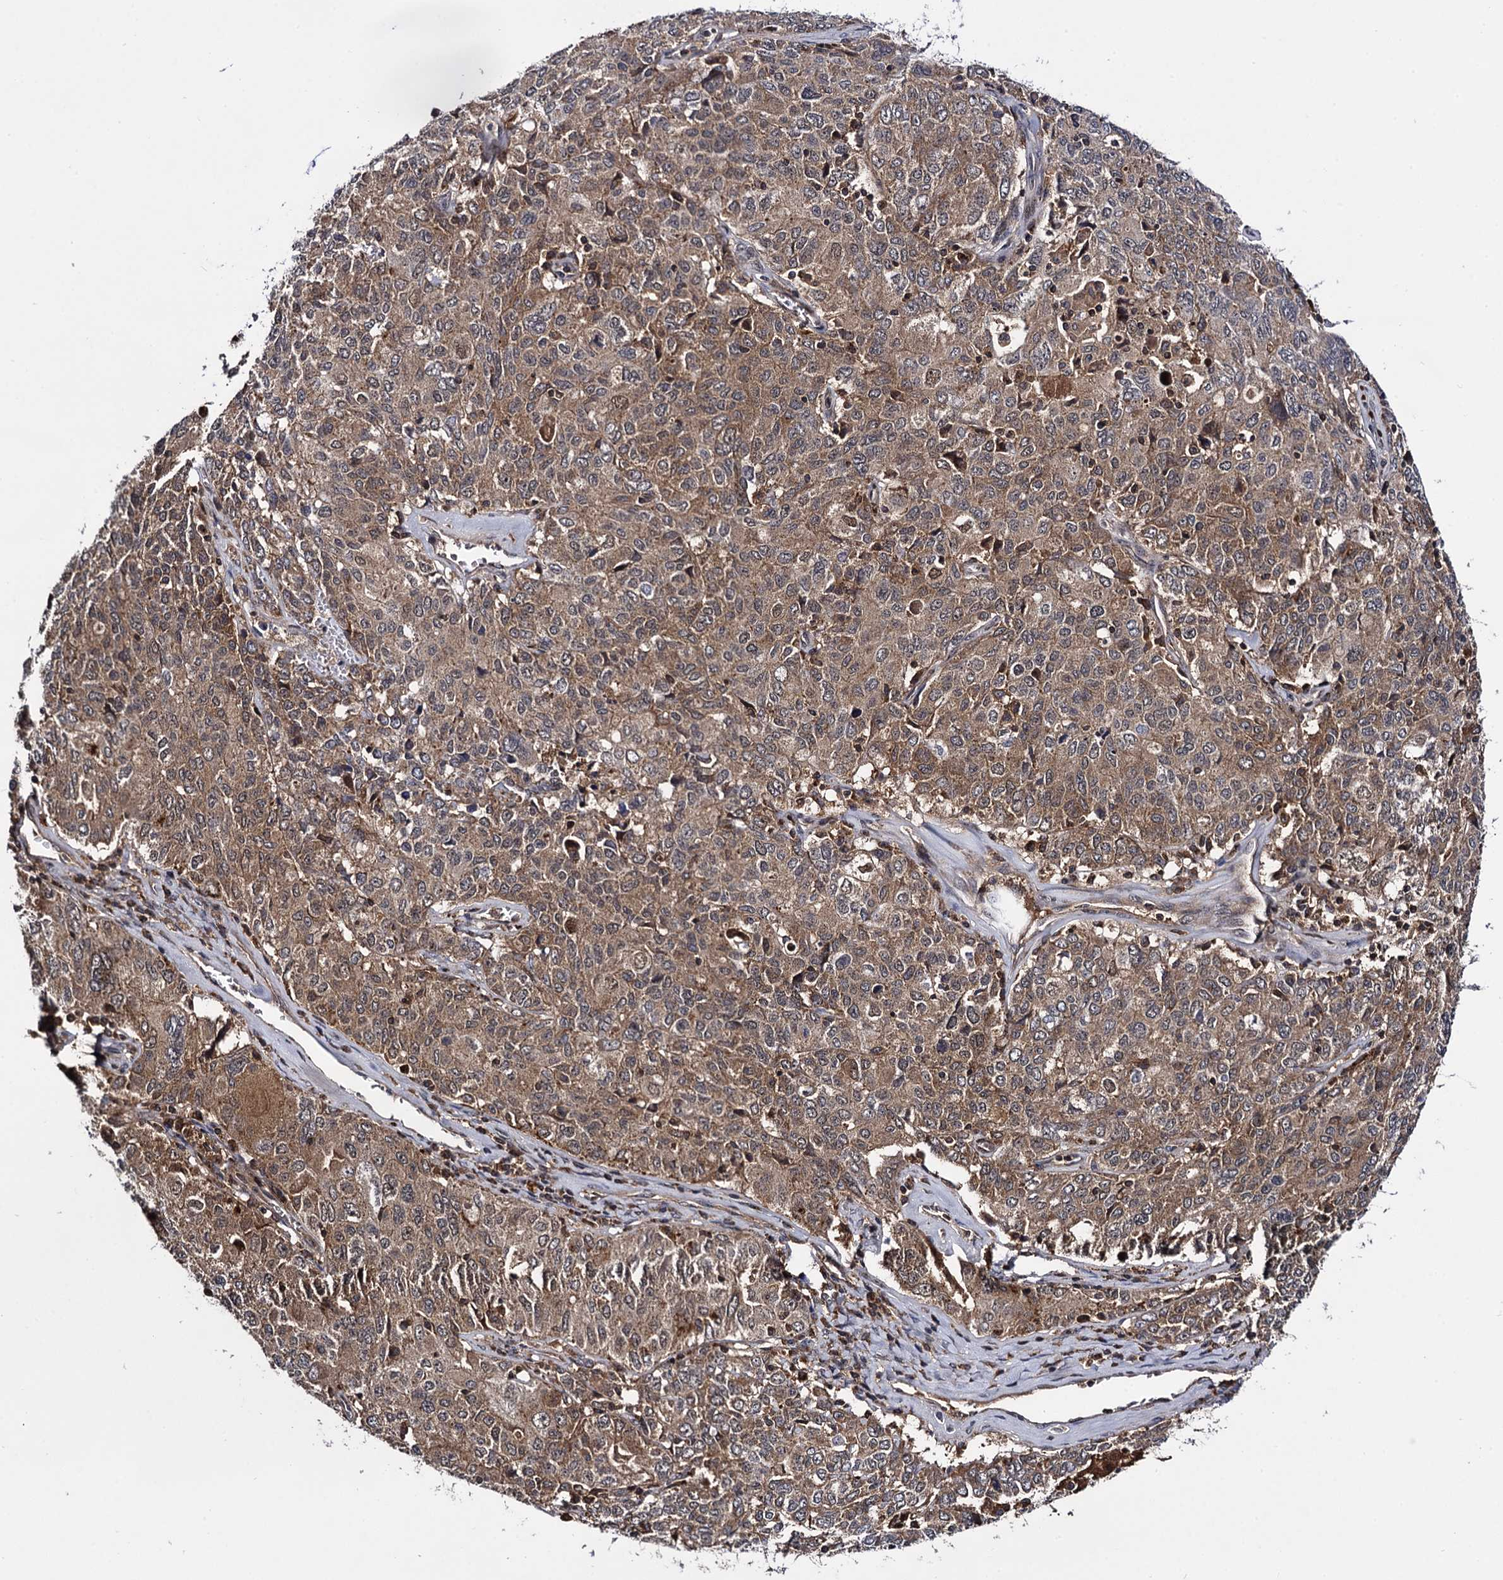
{"staining": {"intensity": "moderate", "quantity": ">75%", "location": "cytoplasmic/membranous"}, "tissue": "ovarian cancer", "cell_type": "Tumor cells", "image_type": "cancer", "snomed": [{"axis": "morphology", "description": "Carcinoma, endometroid"}, {"axis": "topography", "description": "Ovary"}], "caption": "Immunohistochemistry (IHC) staining of ovarian cancer (endometroid carcinoma), which demonstrates medium levels of moderate cytoplasmic/membranous positivity in approximately >75% of tumor cells indicating moderate cytoplasmic/membranous protein expression. The staining was performed using DAB (3,3'-diaminobenzidine) (brown) for protein detection and nuclei were counterstained in hematoxylin (blue).", "gene": "MICAL2", "patient": {"sex": "female", "age": 62}}